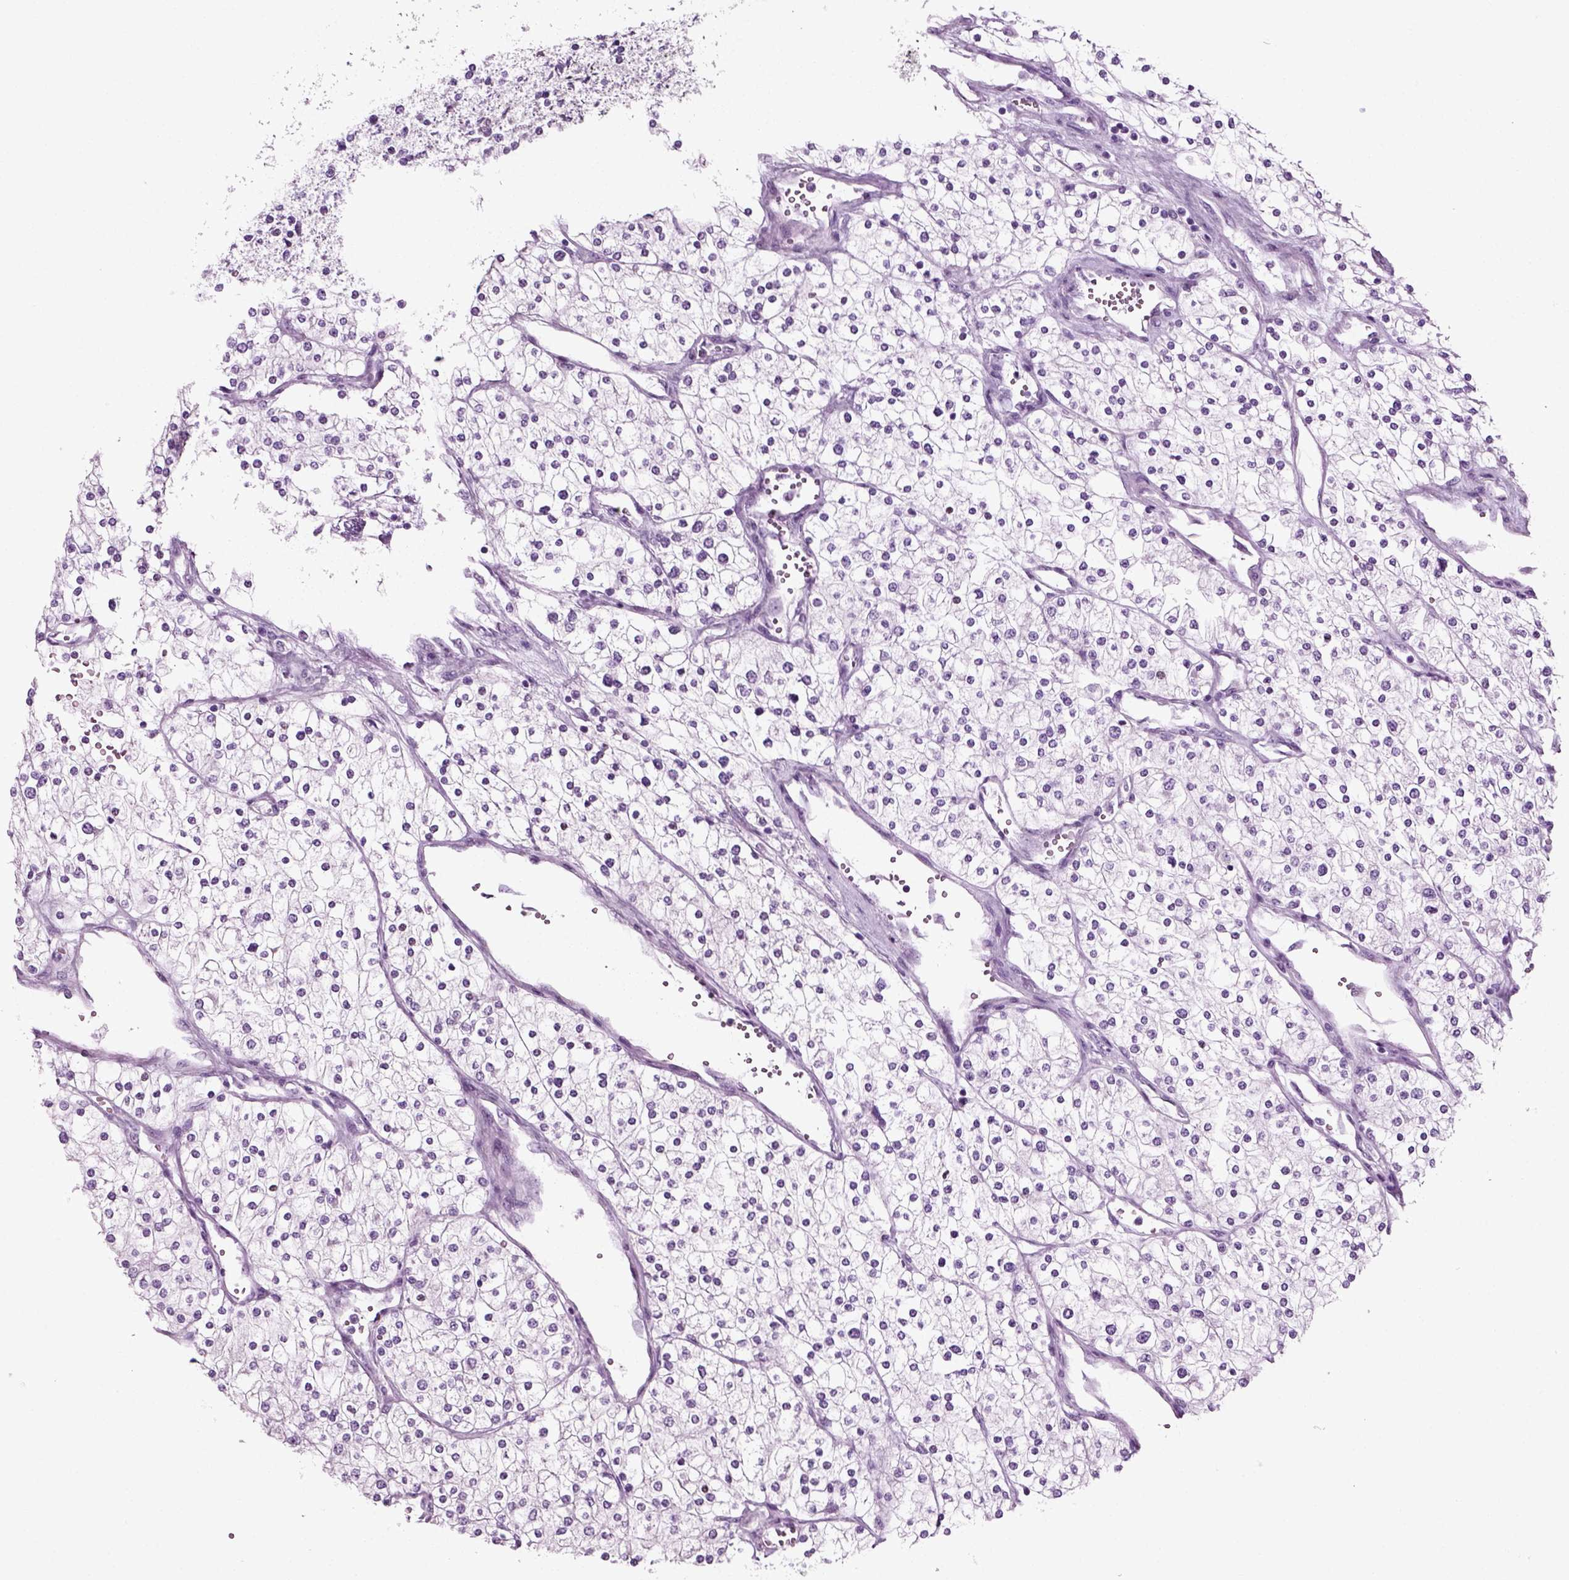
{"staining": {"intensity": "negative", "quantity": "none", "location": "none"}, "tissue": "renal cancer", "cell_type": "Tumor cells", "image_type": "cancer", "snomed": [{"axis": "morphology", "description": "Adenocarcinoma, NOS"}, {"axis": "topography", "description": "Kidney"}], "caption": "Renal cancer stained for a protein using immunohistochemistry displays no expression tumor cells.", "gene": "SLC26A8", "patient": {"sex": "male", "age": 80}}